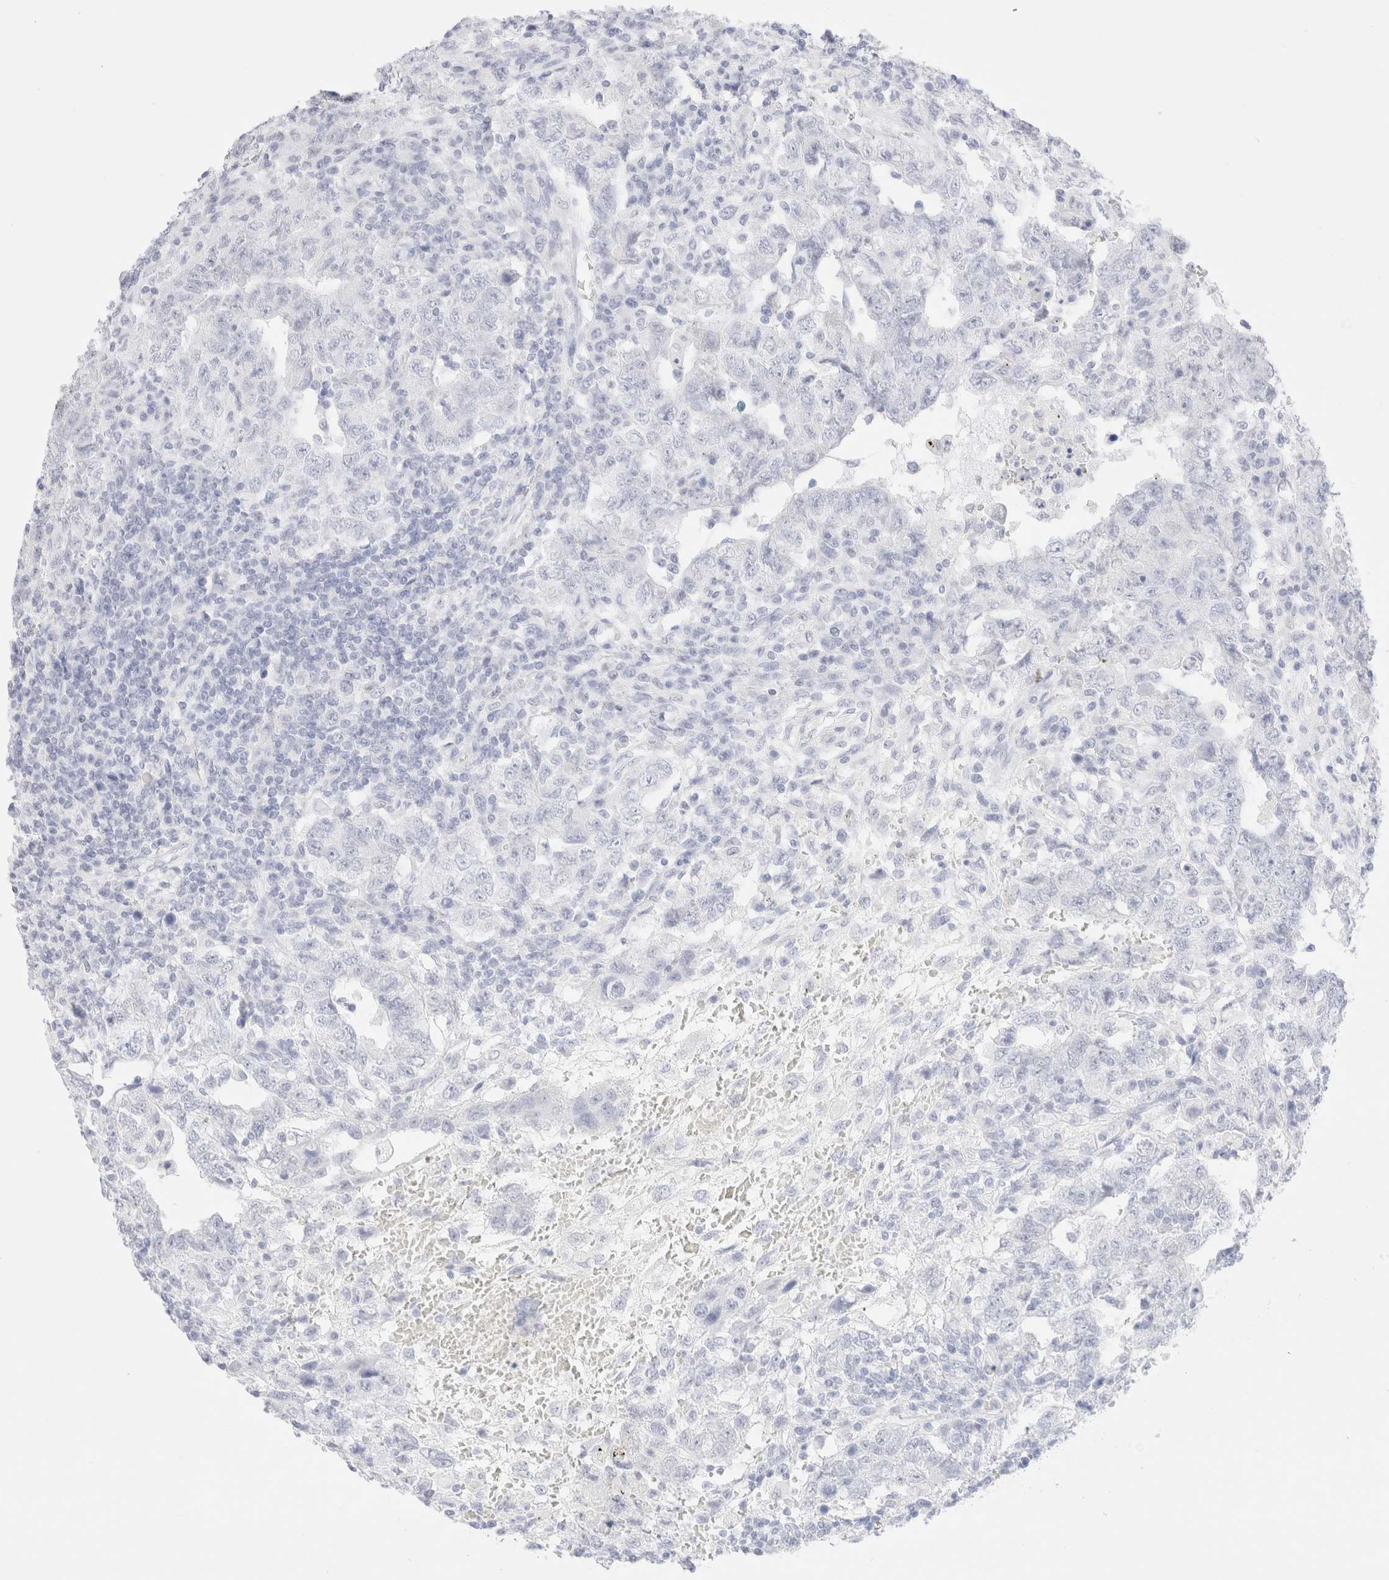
{"staining": {"intensity": "negative", "quantity": "none", "location": "none"}, "tissue": "testis cancer", "cell_type": "Tumor cells", "image_type": "cancer", "snomed": [{"axis": "morphology", "description": "Carcinoma, Embryonal, NOS"}, {"axis": "topography", "description": "Testis"}], "caption": "This is a histopathology image of IHC staining of testis cancer (embryonal carcinoma), which shows no staining in tumor cells. (DAB (3,3'-diaminobenzidine) immunohistochemistry, high magnification).", "gene": "KRT15", "patient": {"sex": "male", "age": 26}}